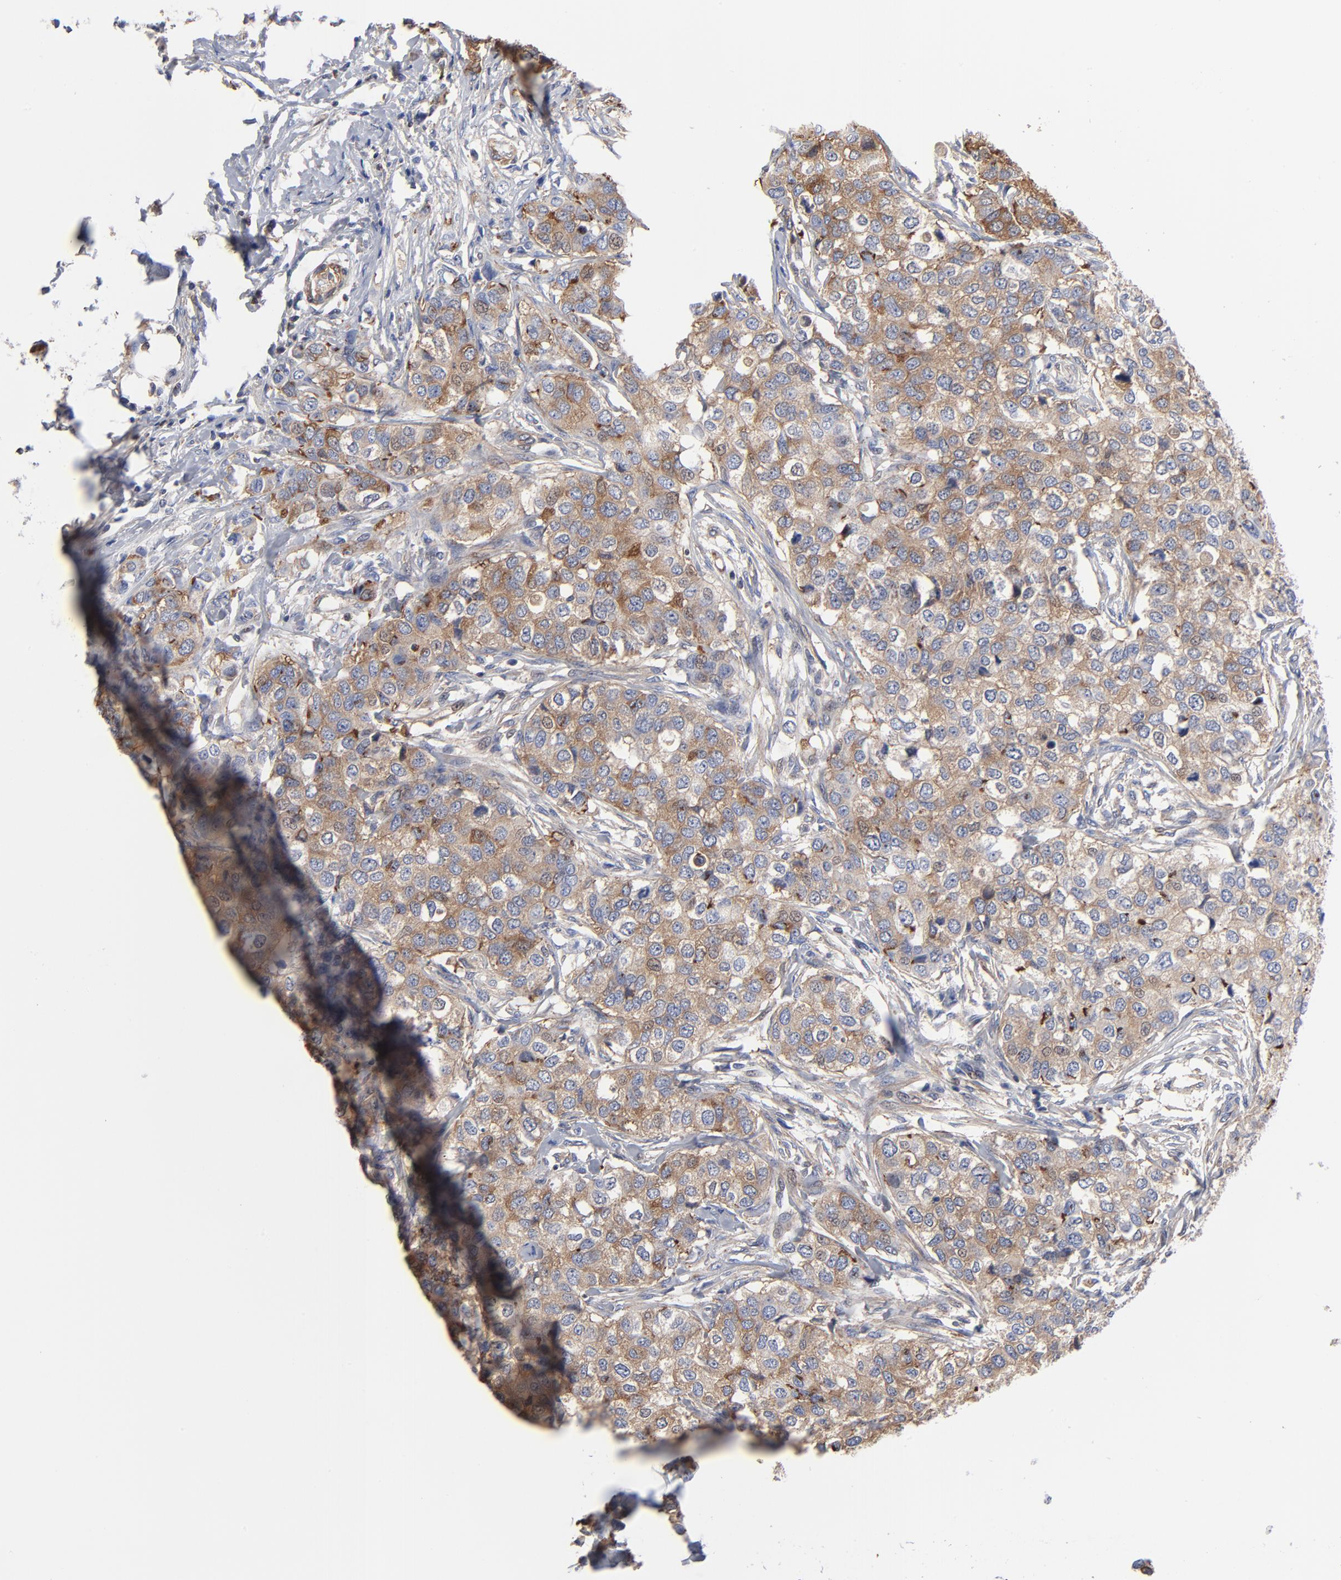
{"staining": {"intensity": "moderate", "quantity": ">75%", "location": "cytoplasmic/membranous"}, "tissue": "breast cancer", "cell_type": "Tumor cells", "image_type": "cancer", "snomed": [{"axis": "morphology", "description": "Normal tissue, NOS"}, {"axis": "morphology", "description": "Duct carcinoma"}, {"axis": "topography", "description": "Breast"}], "caption": "IHC (DAB) staining of human breast intraductal carcinoma displays moderate cytoplasmic/membranous protein positivity in about >75% of tumor cells. Nuclei are stained in blue.", "gene": "ACTA2", "patient": {"sex": "female", "age": 49}}